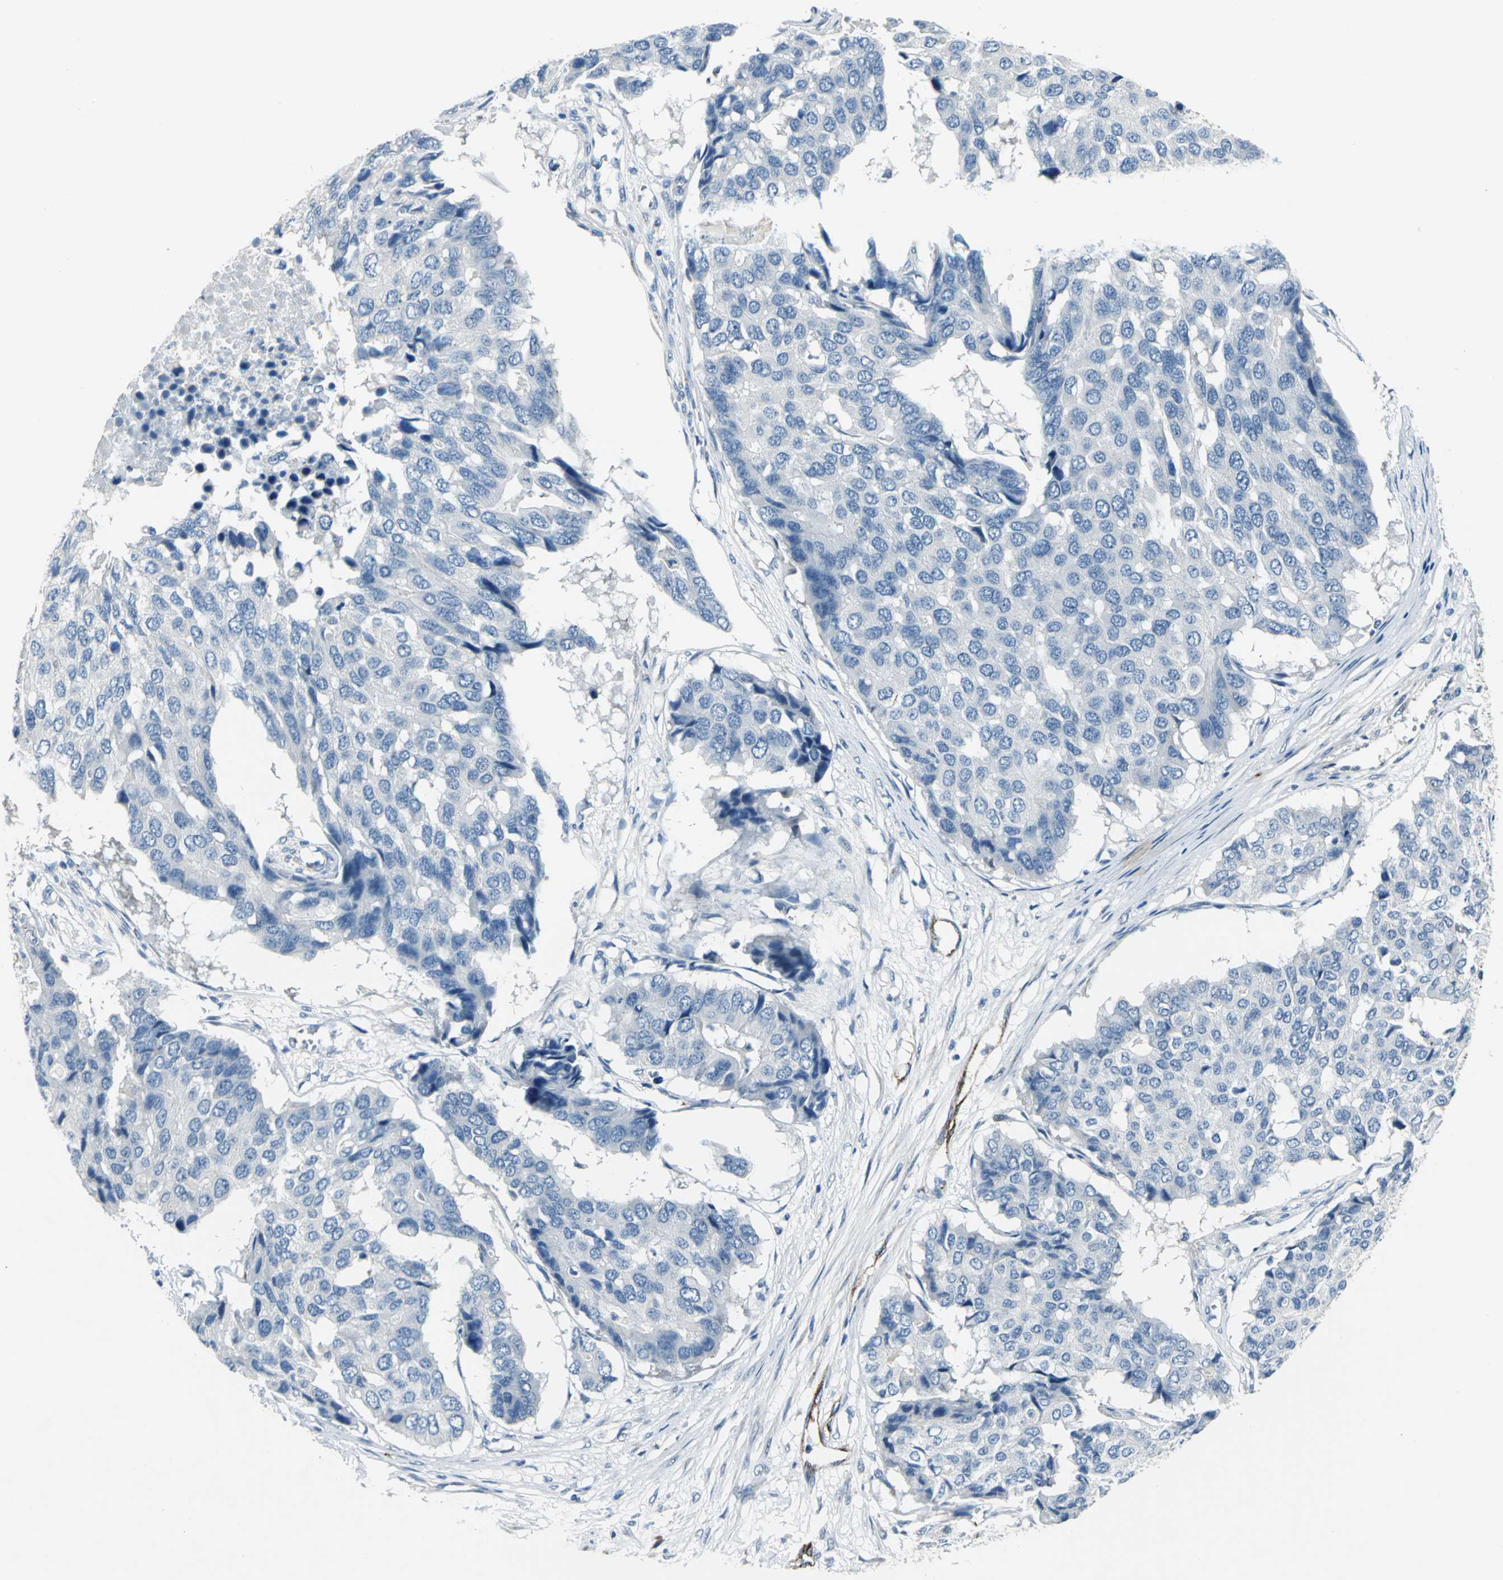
{"staining": {"intensity": "negative", "quantity": "none", "location": "none"}, "tissue": "pancreatic cancer", "cell_type": "Tumor cells", "image_type": "cancer", "snomed": [{"axis": "morphology", "description": "Adenocarcinoma, NOS"}, {"axis": "topography", "description": "Pancreas"}], "caption": "Immunohistochemistry of pancreatic cancer exhibits no positivity in tumor cells.", "gene": "SELP", "patient": {"sex": "male", "age": 50}}